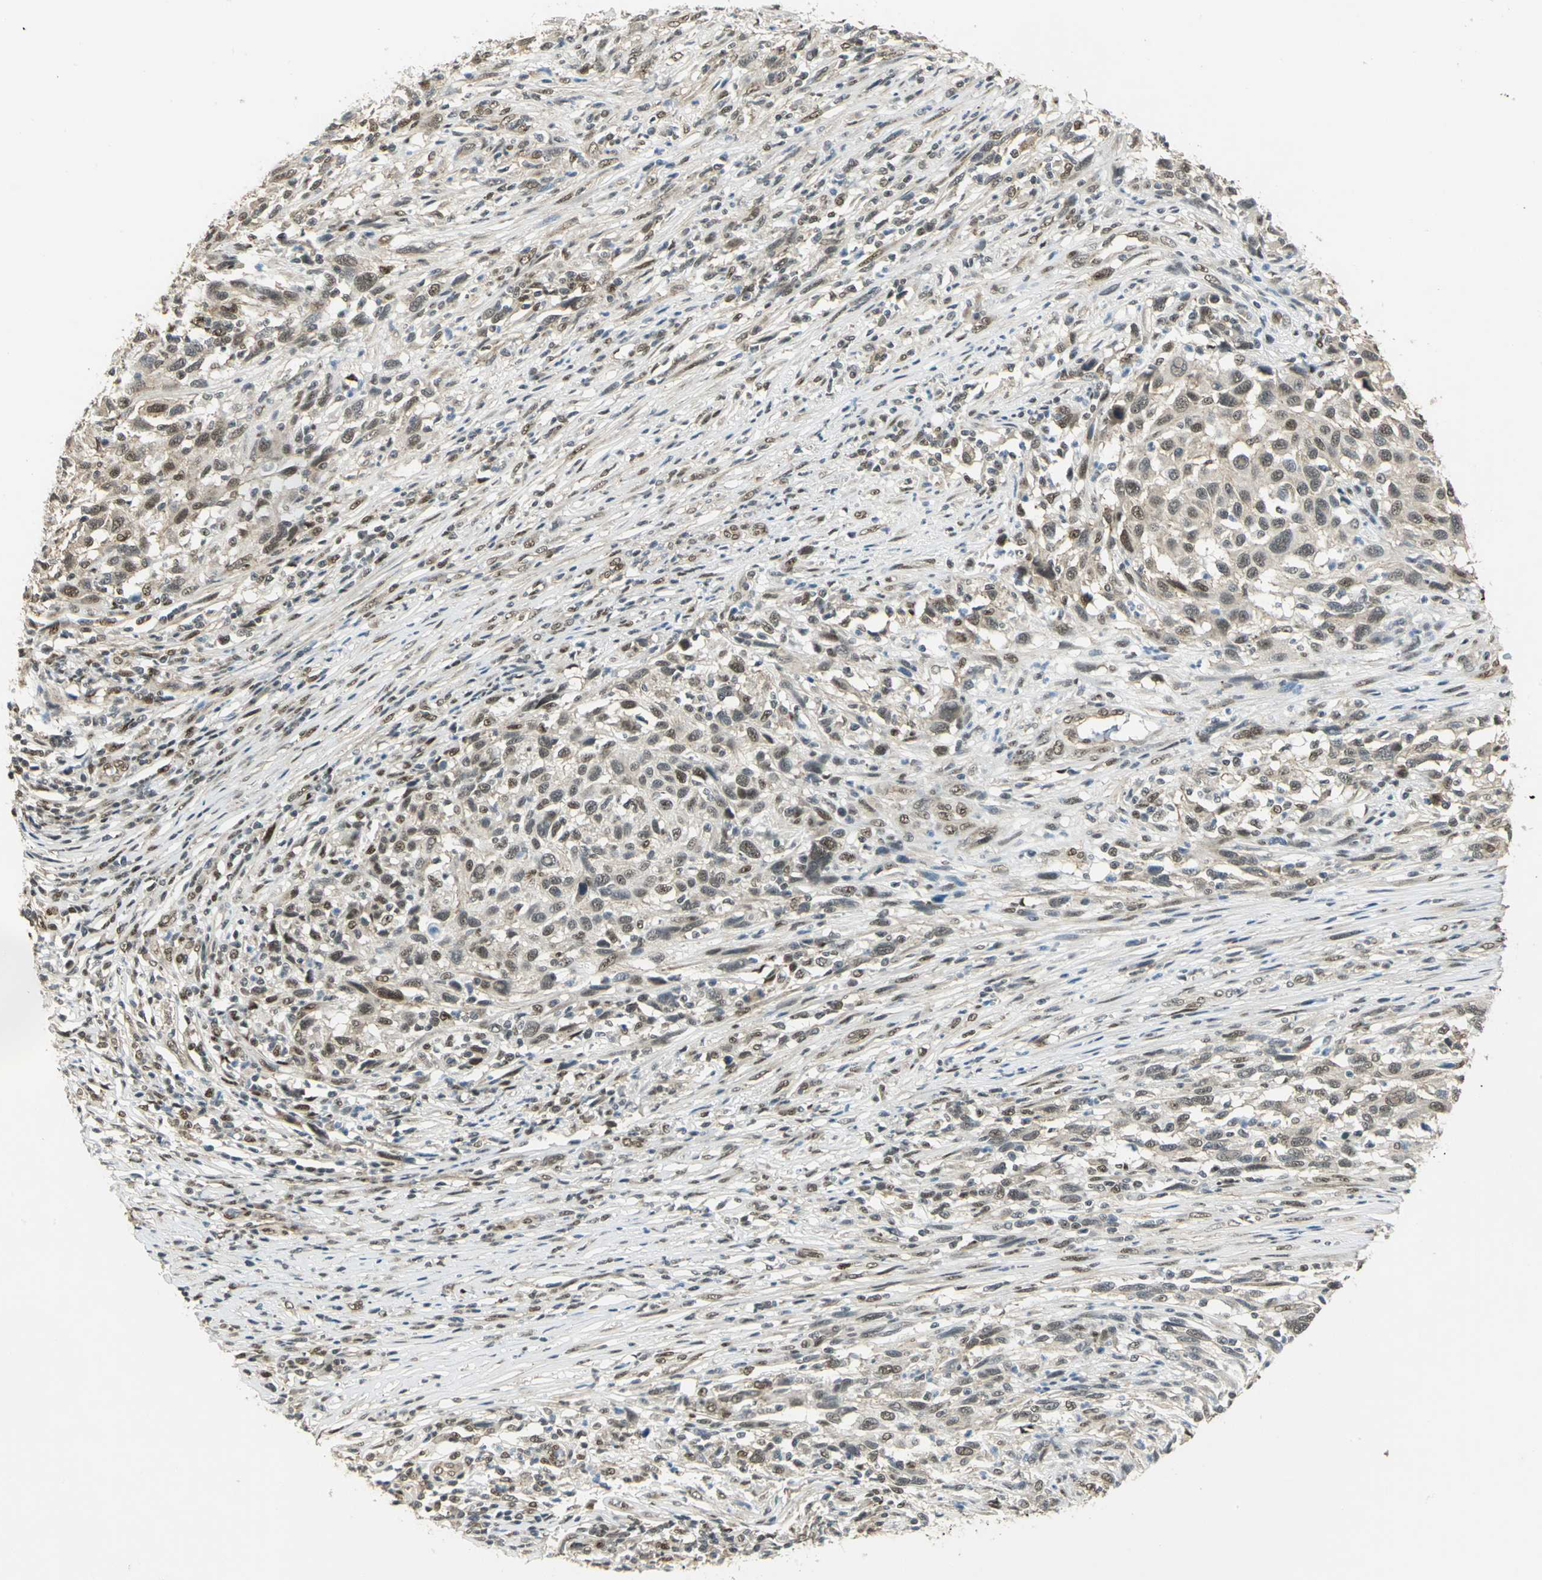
{"staining": {"intensity": "weak", "quantity": "25%-75%", "location": "nuclear"}, "tissue": "melanoma", "cell_type": "Tumor cells", "image_type": "cancer", "snomed": [{"axis": "morphology", "description": "Malignant melanoma, Metastatic site"}, {"axis": "topography", "description": "Lymph node"}], "caption": "Protein analysis of melanoma tissue exhibits weak nuclear positivity in approximately 25%-75% of tumor cells.", "gene": "DDX5", "patient": {"sex": "male", "age": 61}}